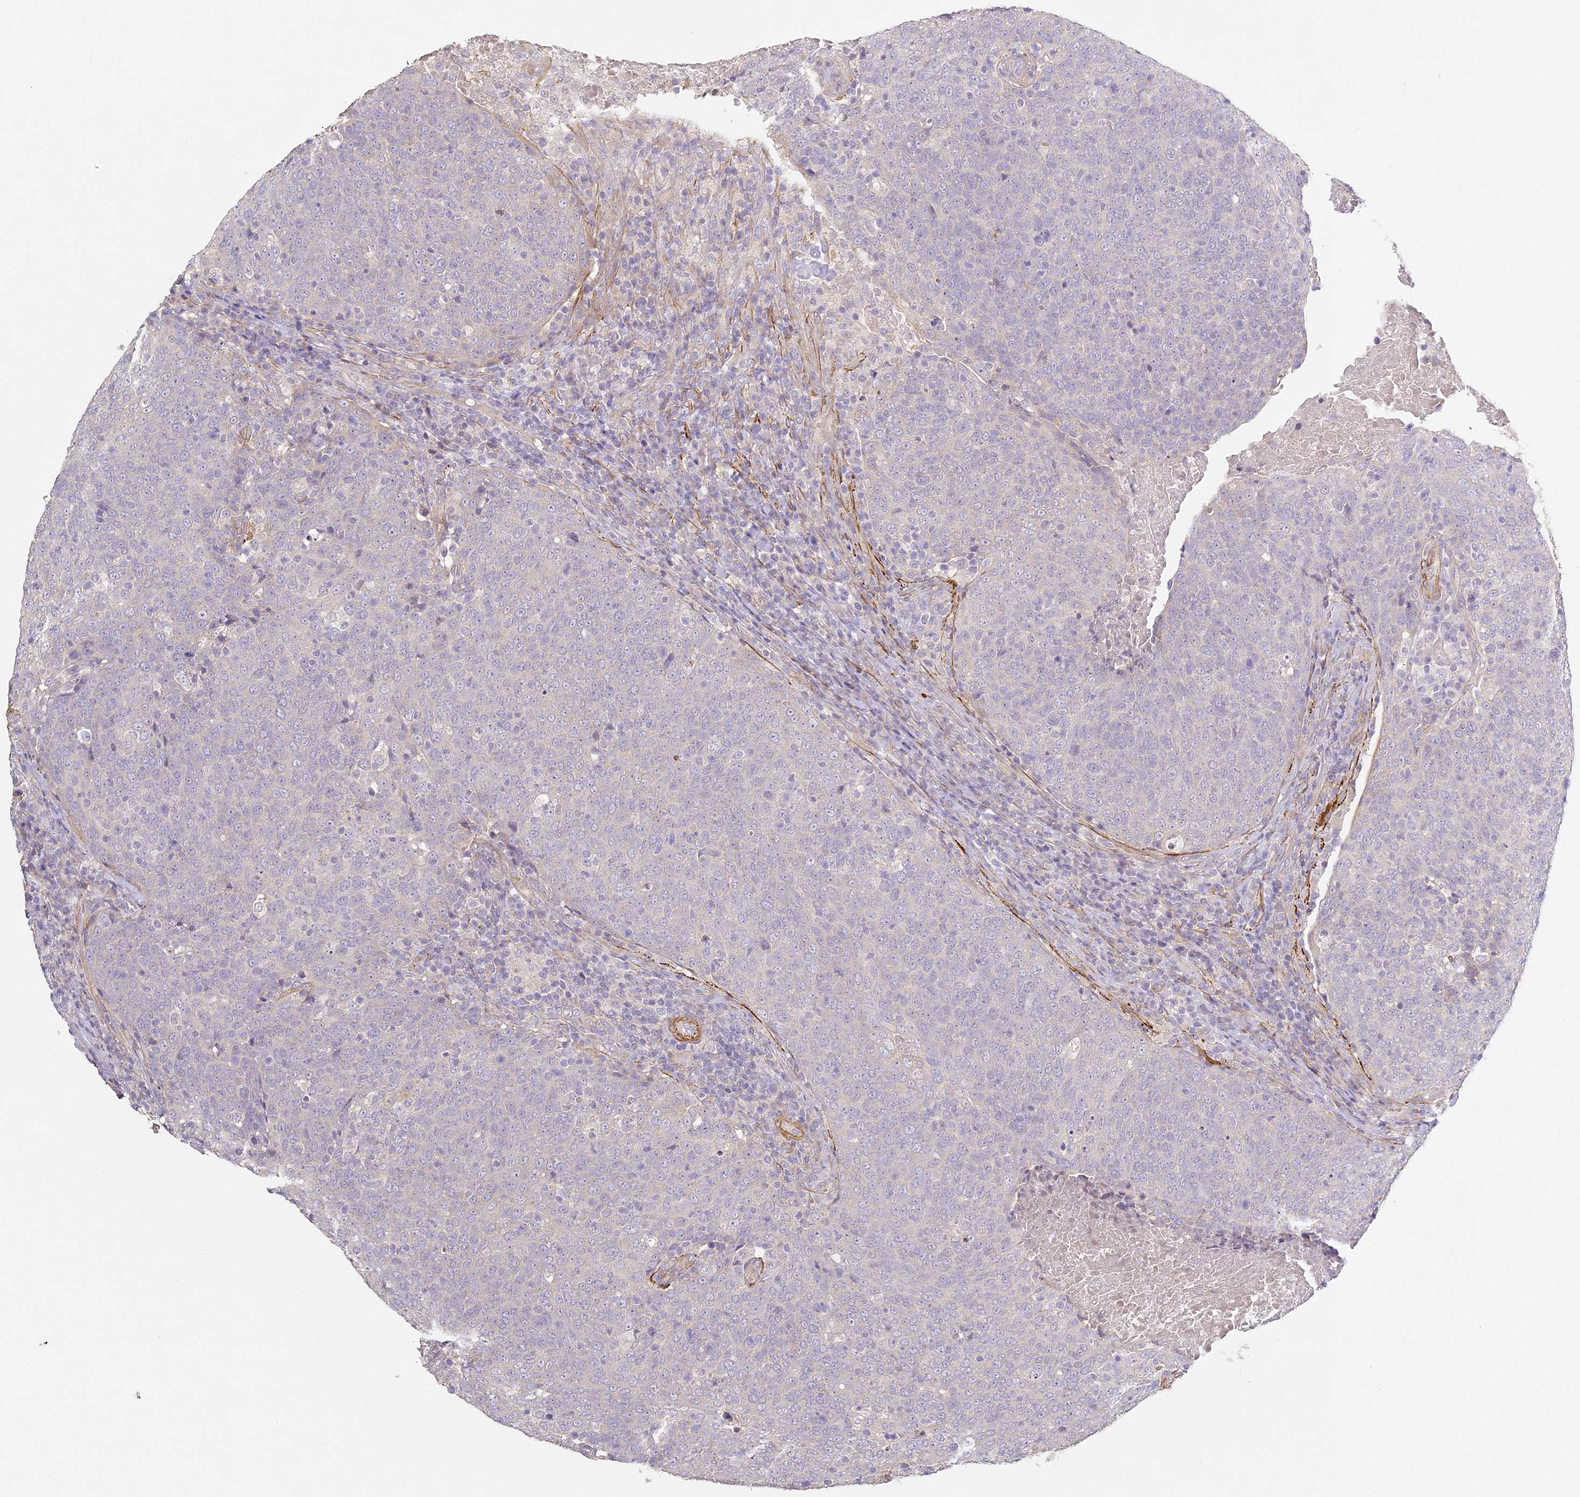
{"staining": {"intensity": "negative", "quantity": "none", "location": "none"}, "tissue": "head and neck cancer", "cell_type": "Tumor cells", "image_type": "cancer", "snomed": [{"axis": "morphology", "description": "Squamous cell carcinoma, NOS"}, {"axis": "morphology", "description": "Squamous cell carcinoma, metastatic, NOS"}, {"axis": "topography", "description": "Lymph node"}, {"axis": "topography", "description": "Head-Neck"}], "caption": "High magnification brightfield microscopy of head and neck cancer (metastatic squamous cell carcinoma) stained with DAB (brown) and counterstained with hematoxylin (blue): tumor cells show no significant expression.", "gene": "MED28", "patient": {"sex": "male", "age": 62}}